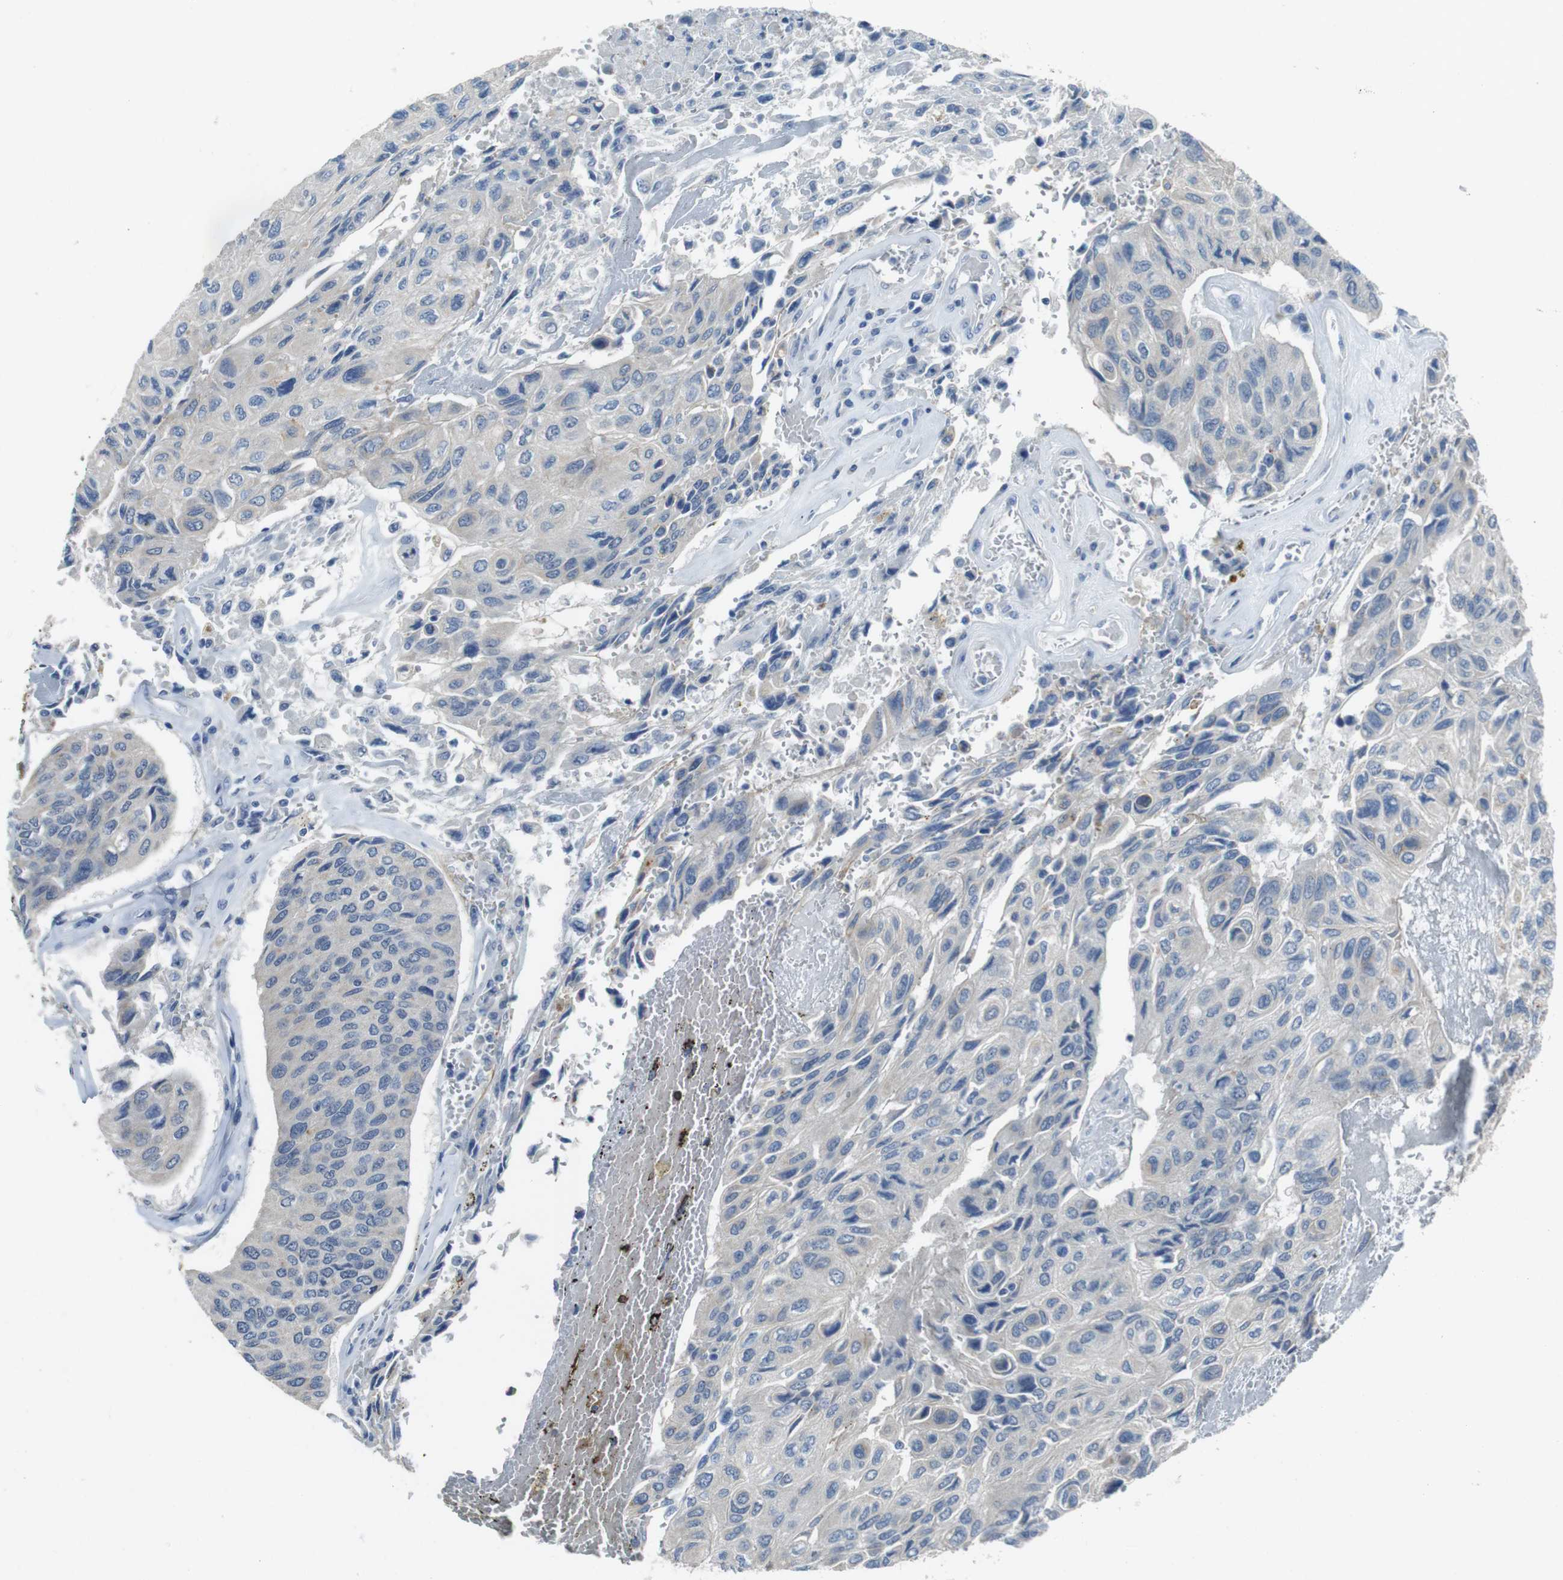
{"staining": {"intensity": "negative", "quantity": "none", "location": "none"}, "tissue": "urothelial cancer", "cell_type": "Tumor cells", "image_type": "cancer", "snomed": [{"axis": "morphology", "description": "Urothelial carcinoma, High grade"}, {"axis": "topography", "description": "Urinary bladder"}], "caption": "Image shows no significant protein positivity in tumor cells of urothelial carcinoma (high-grade).", "gene": "ENTPD7", "patient": {"sex": "female", "age": 85}}